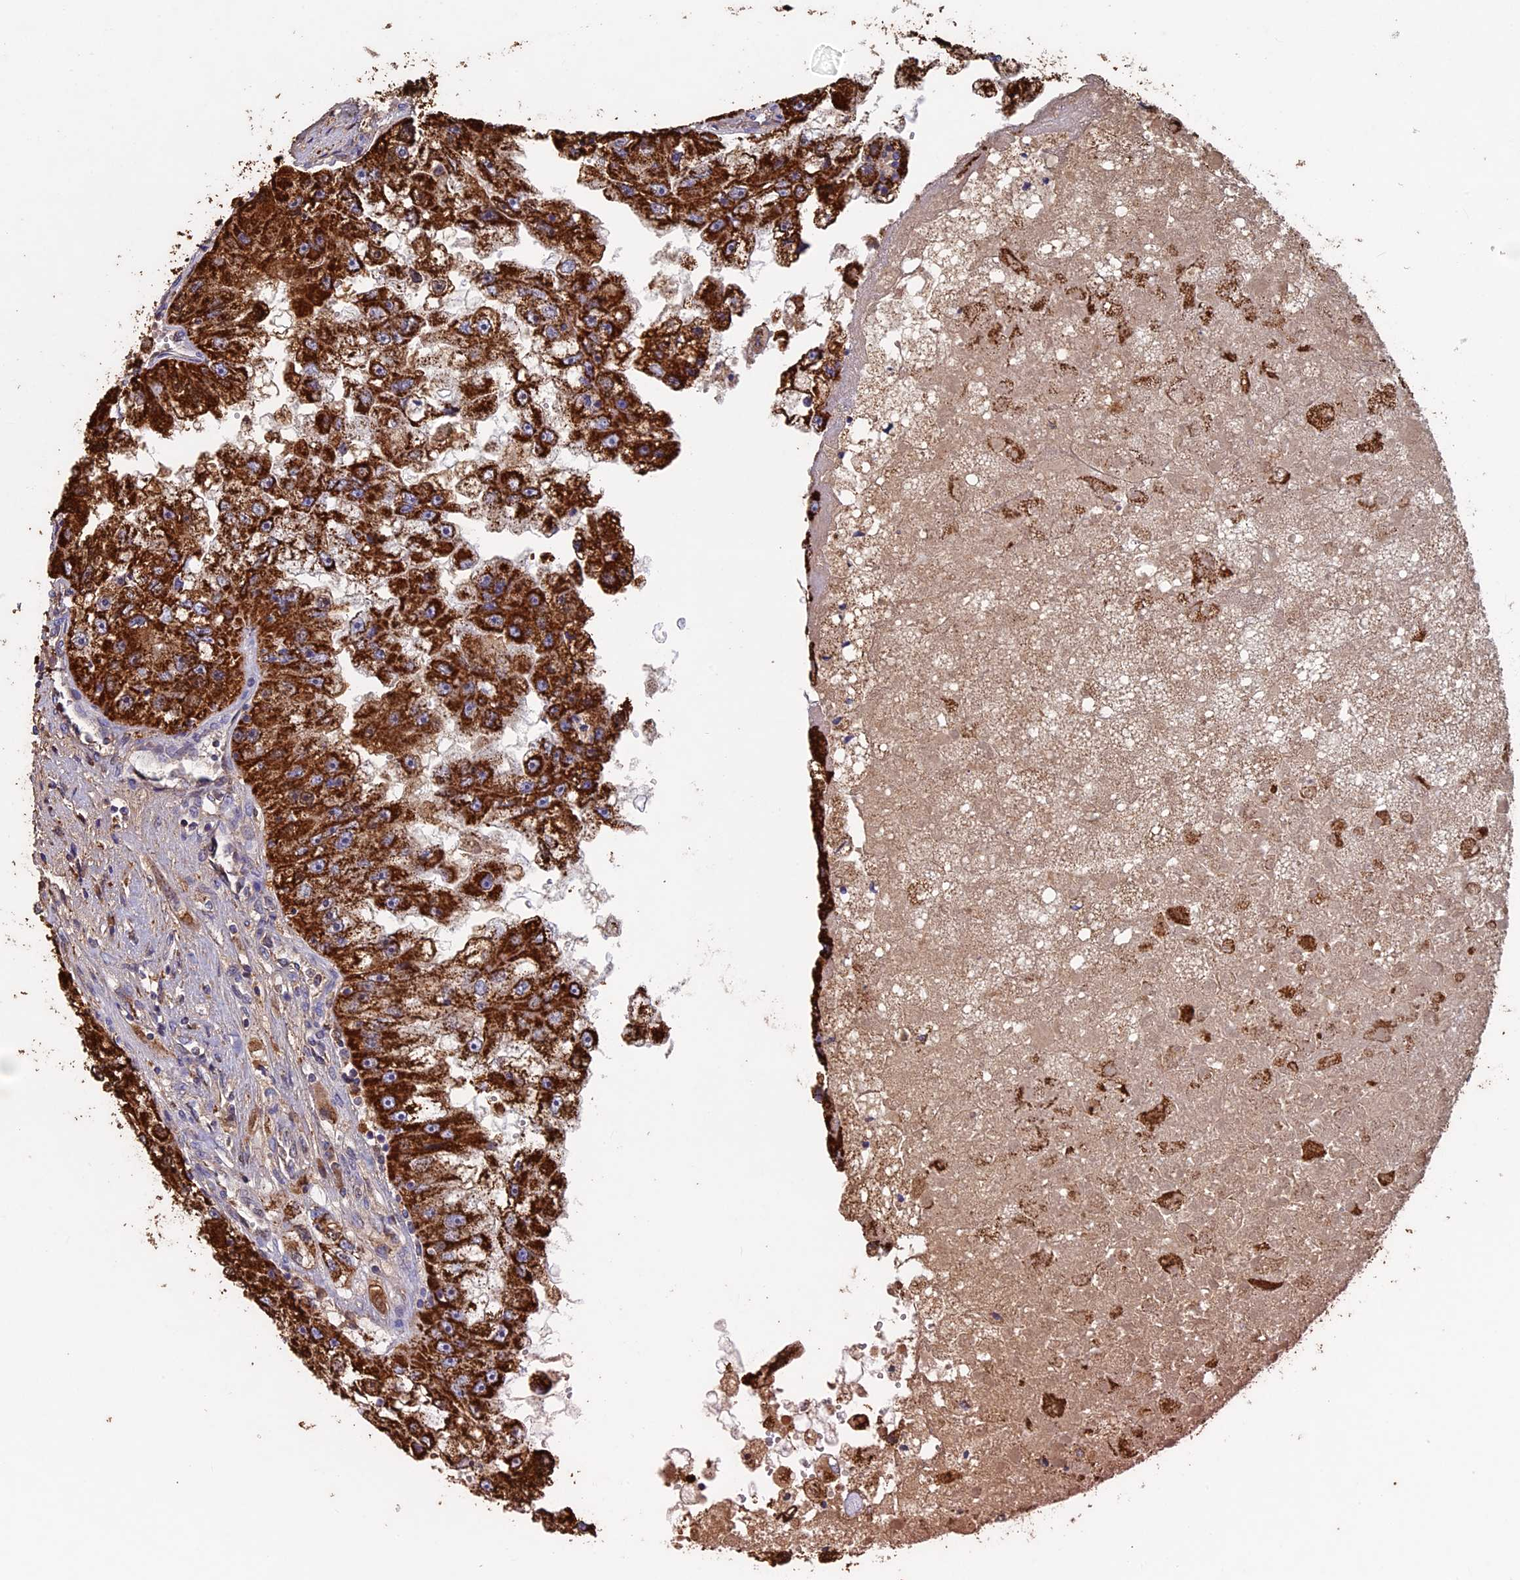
{"staining": {"intensity": "strong", "quantity": ">75%", "location": "cytoplasmic/membranous"}, "tissue": "renal cancer", "cell_type": "Tumor cells", "image_type": "cancer", "snomed": [{"axis": "morphology", "description": "Adenocarcinoma, NOS"}, {"axis": "topography", "description": "Kidney"}], "caption": "A high amount of strong cytoplasmic/membranous expression is identified in approximately >75% of tumor cells in adenocarcinoma (renal) tissue. (brown staining indicates protein expression, while blue staining denotes nuclei).", "gene": "SEC24D", "patient": {"sex": "male", "age": 63}}